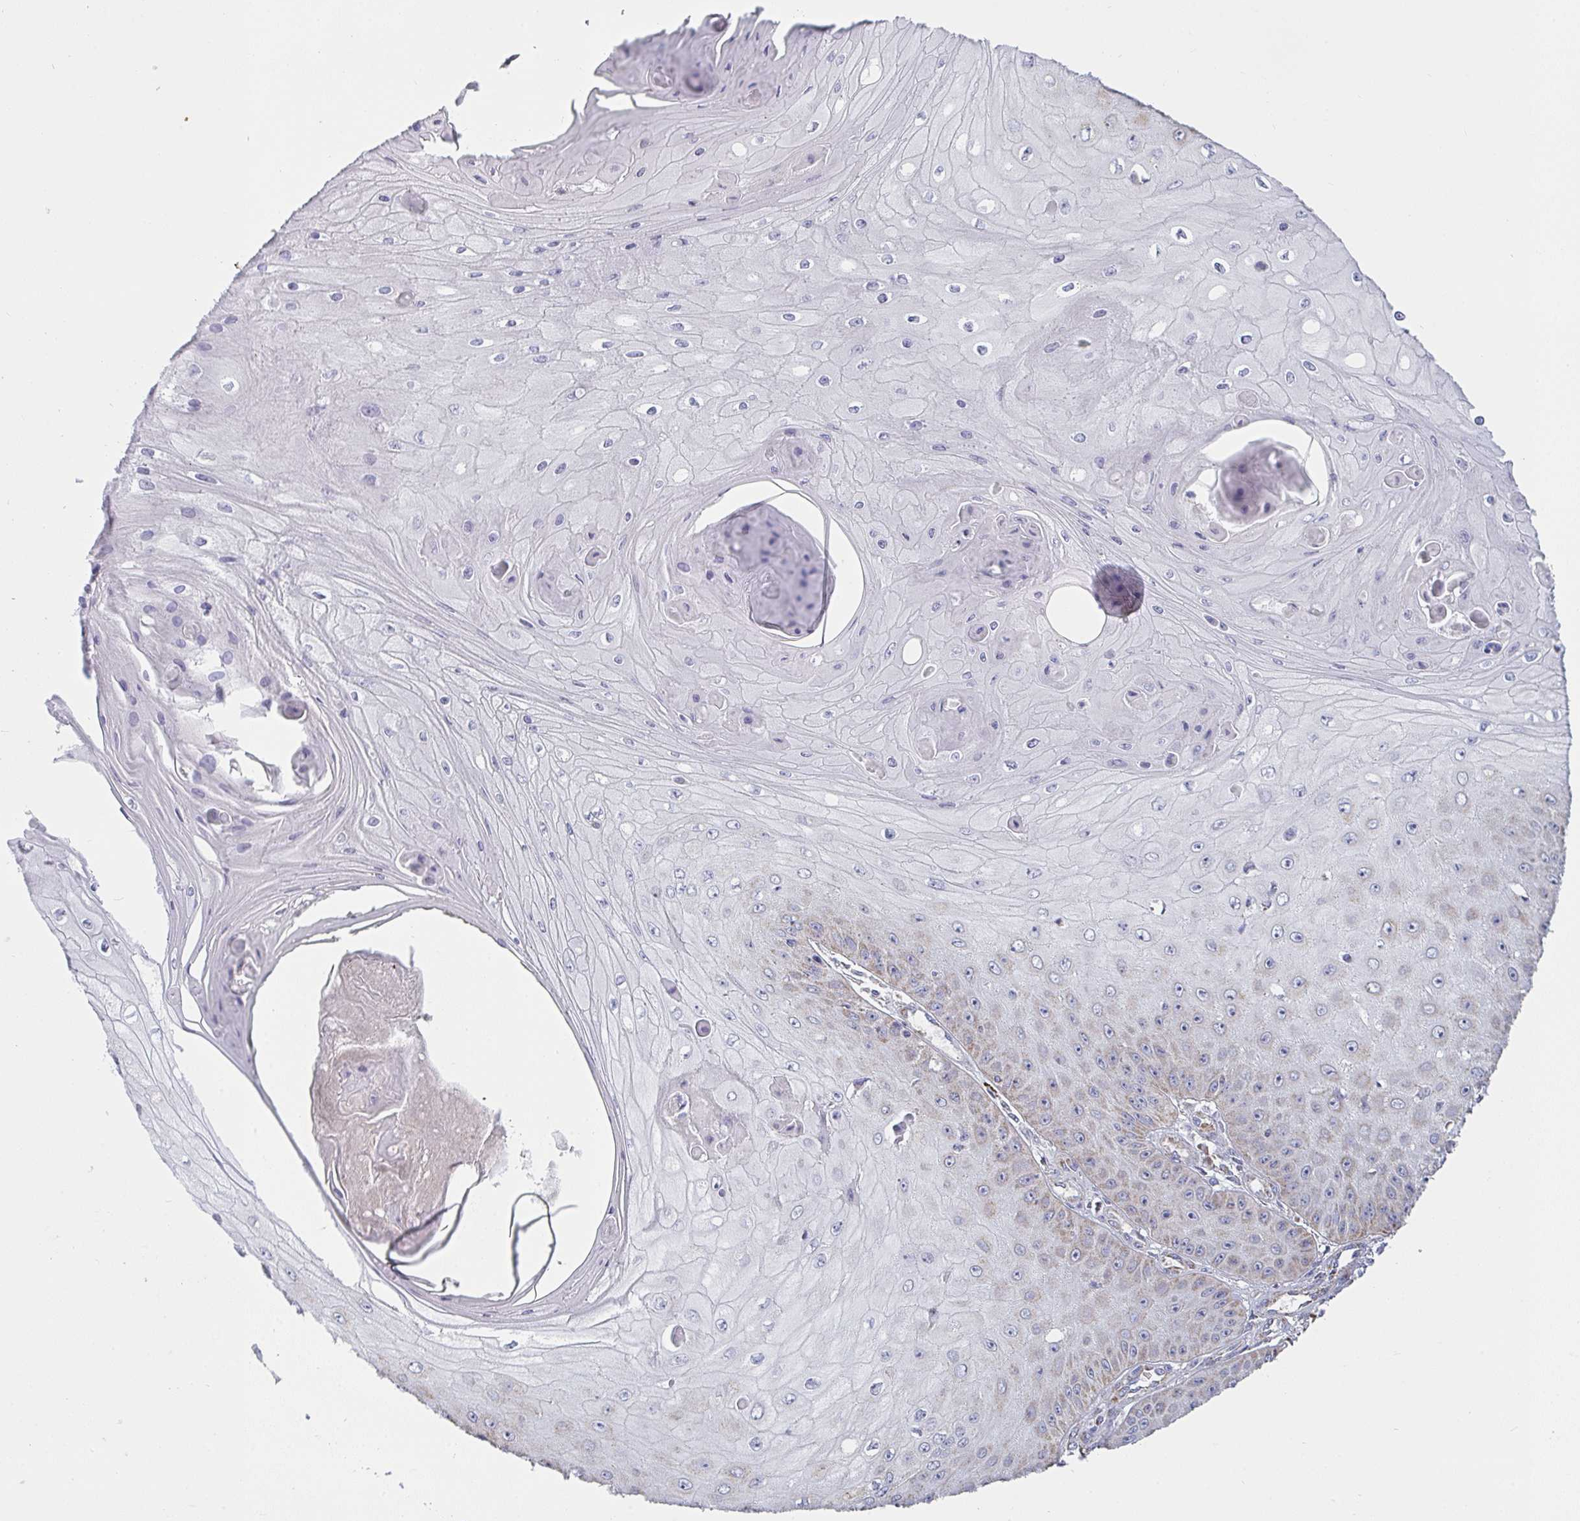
{"staining": {"intensity": "weak", "quantity": "<25%", "location": "cytoplasmic/membranous"}, "tissue": "skin cancer", "cell_type": "Tumor cells", "image_type": "cancer", "snomed": [{"axis": "morphology", "description": "Squamous cell carcinoma, NOS"}, {"axis": "topography", "description": "Skin"}], "caption": "DAB (3,3'-diaminobenzidine) immunohistochemical staining of human skin cancer displays no significant positivity in tumor cells.", "gene": "FAHD1", "patient": {"sex": "male", "age": 70}}